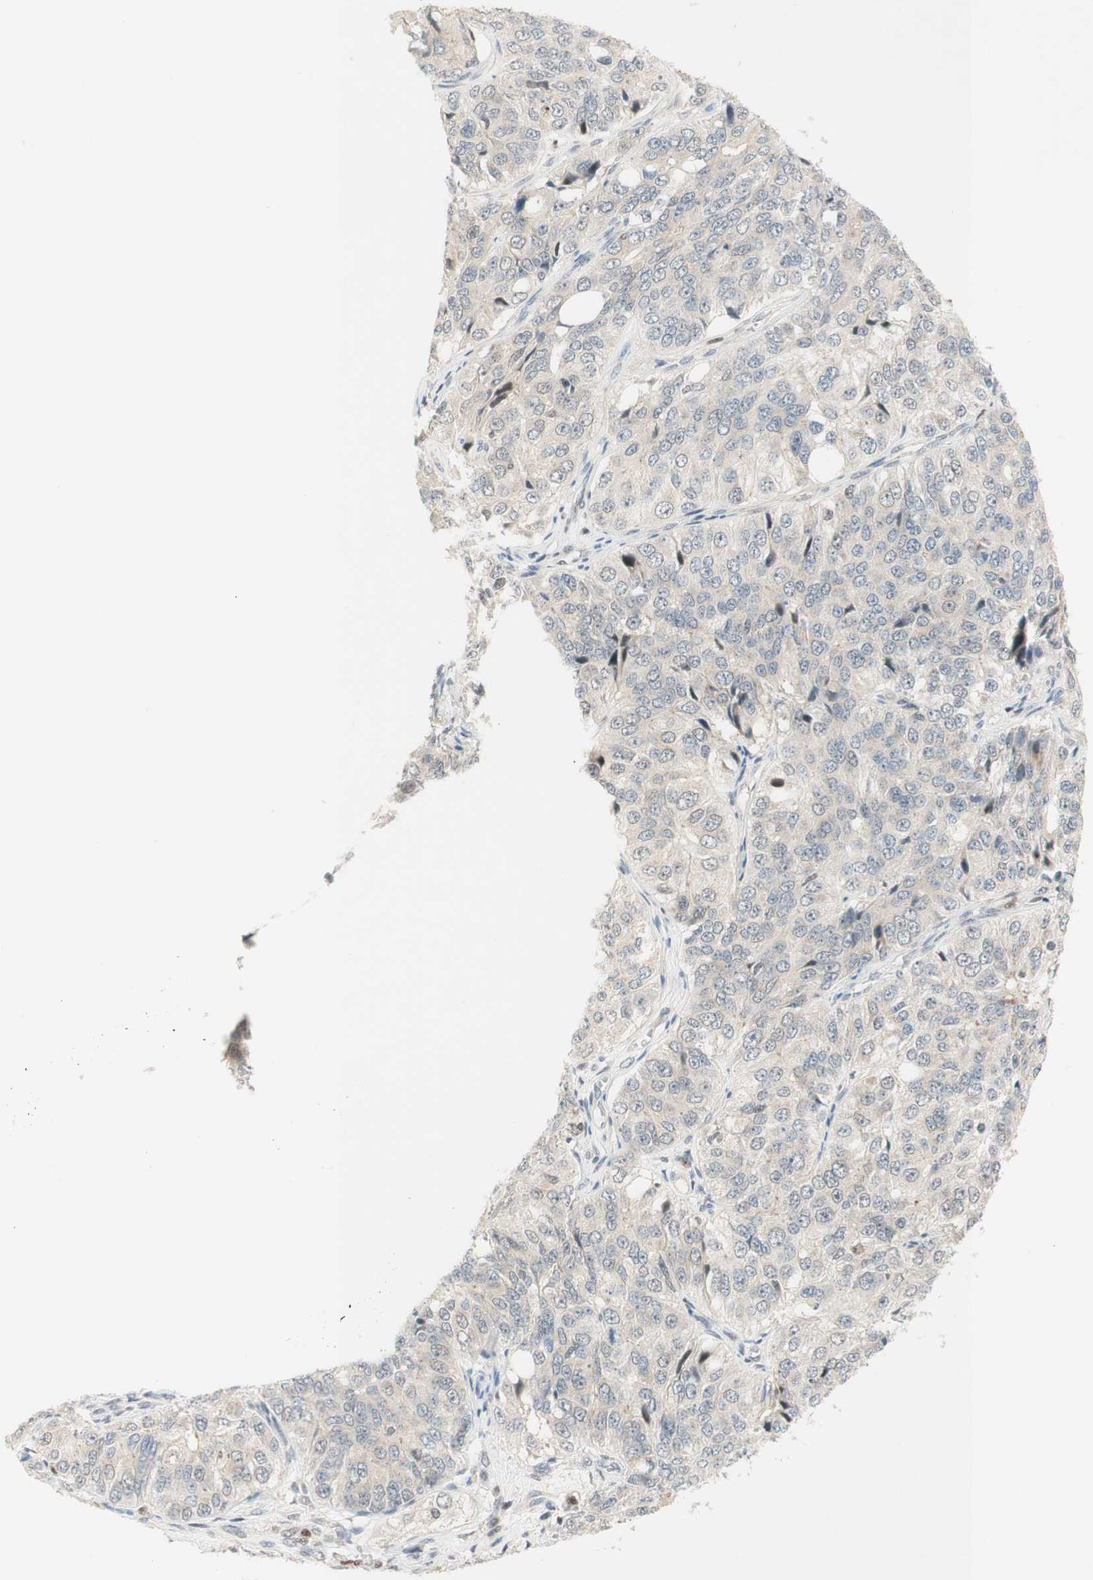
{"staining": {"intensity": "negative", "quantity": "none", "location": "none"}, "tissue": "ovarian cancer", "cell_type": "Tumor cells", "image_type": "cancer", "snomed": [{"axis": "morphology", "description": "Carcinoma, endometroid"}, {"axis": "topography", "description": "Ovary"}], "caption": "A high-resolution micrograph shows immunohistochemistry staining of endometroid carcinoma (ovarian), which reveals no significant positivity in tumor cells.", "gene": "RFNG", "patient": {"sex": "female", "age": 51}}